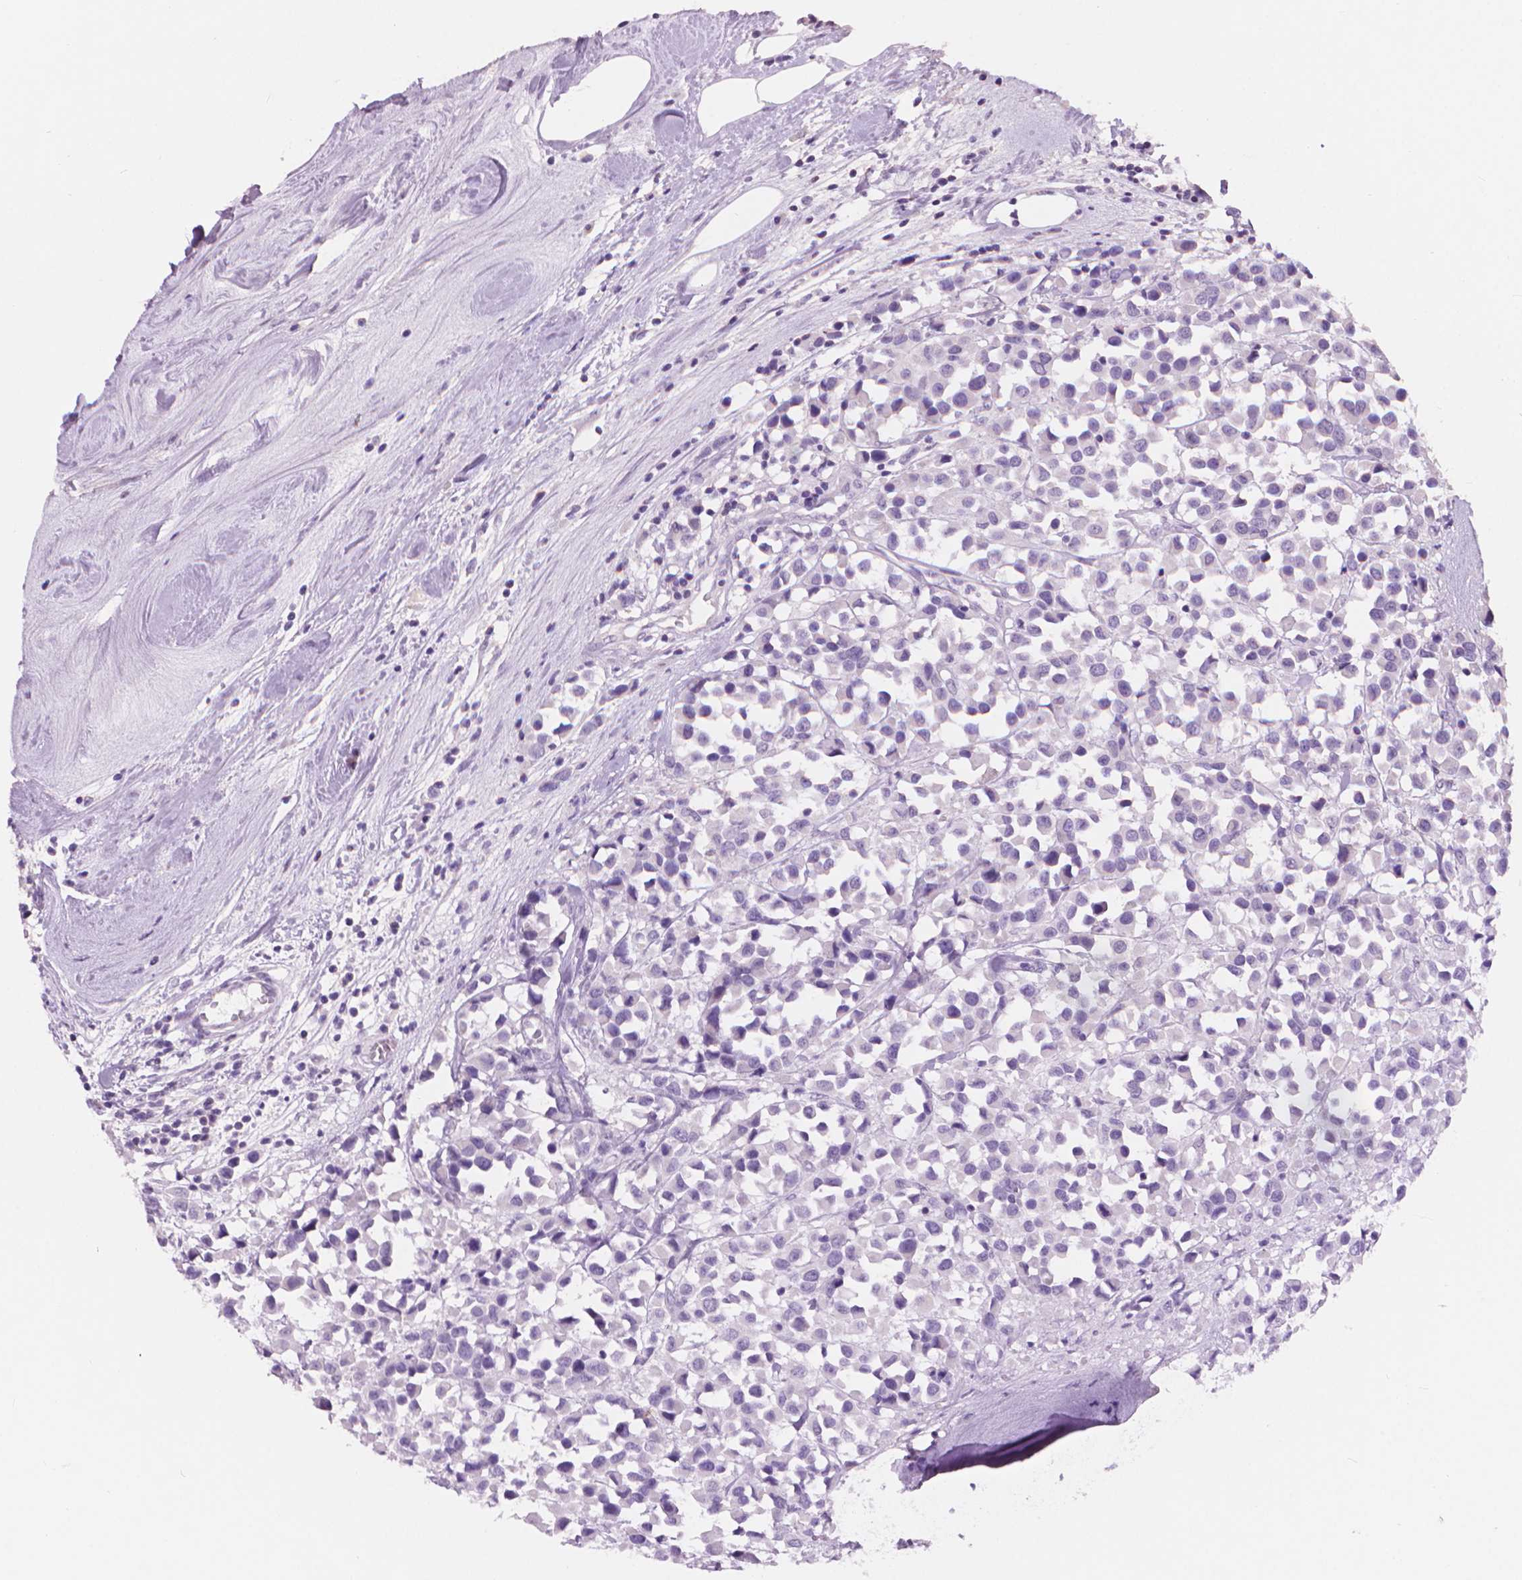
{"staining": {"intensity": "negative", "quantity": "none", "location": "none"}, "tissue": "breast cancer", "cell_type": "Tumor cells", "image_type": "cancer", "snomed": [{"axis": "morphology", "description": "Duct carcinoma"}, {"axis": "topography", "description": "Breast"}], "caption": "Immunohistochemistry (IHC) of breast cancer (intraductal carcinoma) demonstrates no positivity in tumor cells.", "gene": "ENO2", "patient": {"sex": "female", "age": 61}}